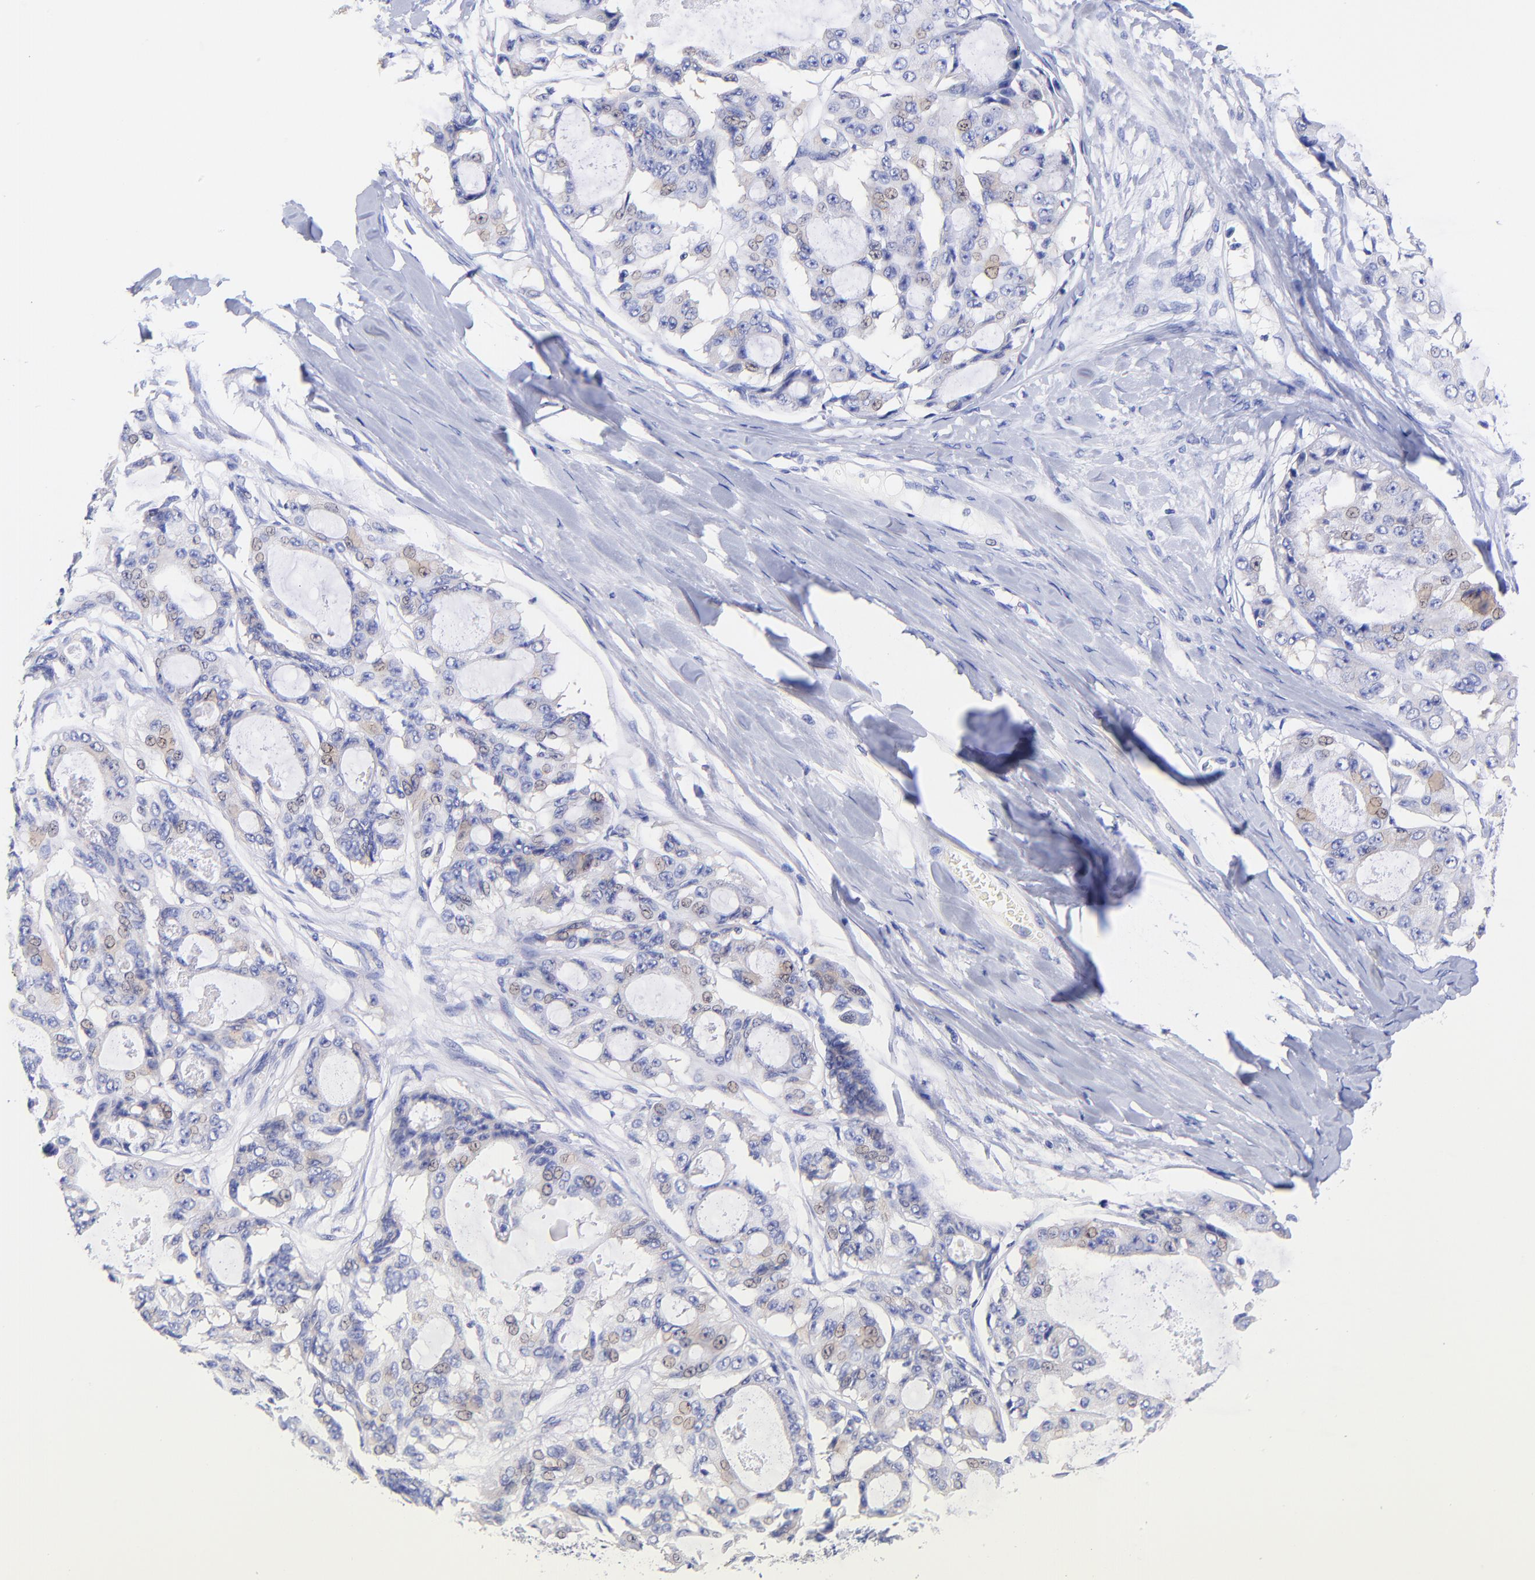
{"staining": {"intensity": "weak", "quantity": "<25%", "location": "cytoplasmic/membranous,nuclear"}, "tissue": "ovarian cancer", "cell_type": "Tumor cells", "image_type": "cancer", "snomed": [{"axis": "morphology", "description": "Carcinoma, endometroid"}, {"axis": "topography", "description": "Ovary"}], "caption": "Ovarian endometroid carcinoma was stained to show a protein in brown. There is no significant positivity in tumor cells. (Immunohistochemistry, brightfield microscopy, high magnification).", "gene": "GPHN", "patient": {"sex": "female", "age": 61}}